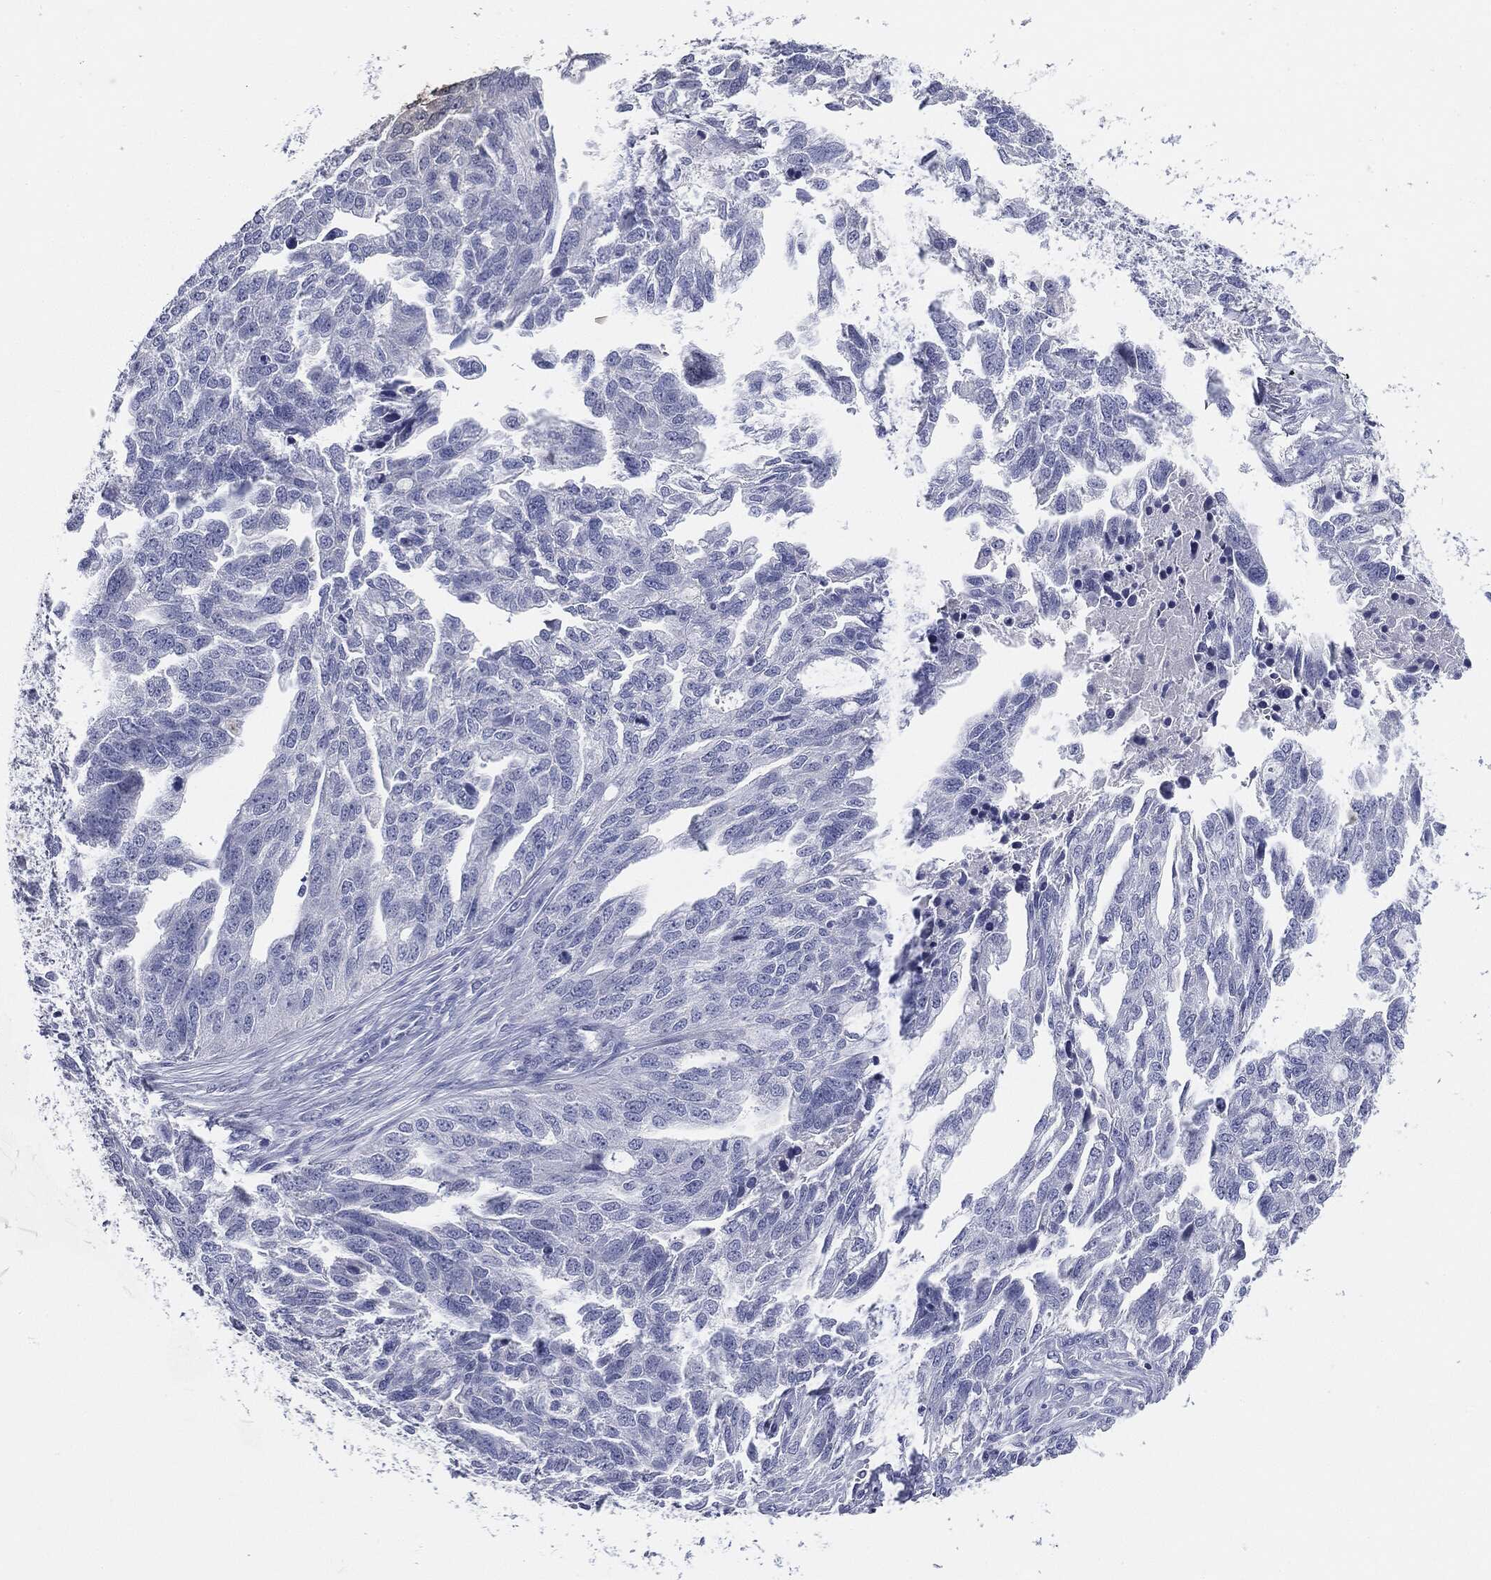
{"staining": {"intensity": "negative", "quantity": "none", "location": "none"}, "tissue": "ovarian cancer", "cell_type": "Tumor cells", "image_type": "cancer", "snomed": [{"axis": "morphology", "description": "Cystadenocarcinoma, serous, NOS"}, {"axis": "topography", "description": "Ovary"}], "caption": "Protein analysis of serous cystadenocarcinoma (ovarian) displays no significant staining in tumor cells.", "gene": "CGB1", "patient": {"sex": "female", "age": 51}}